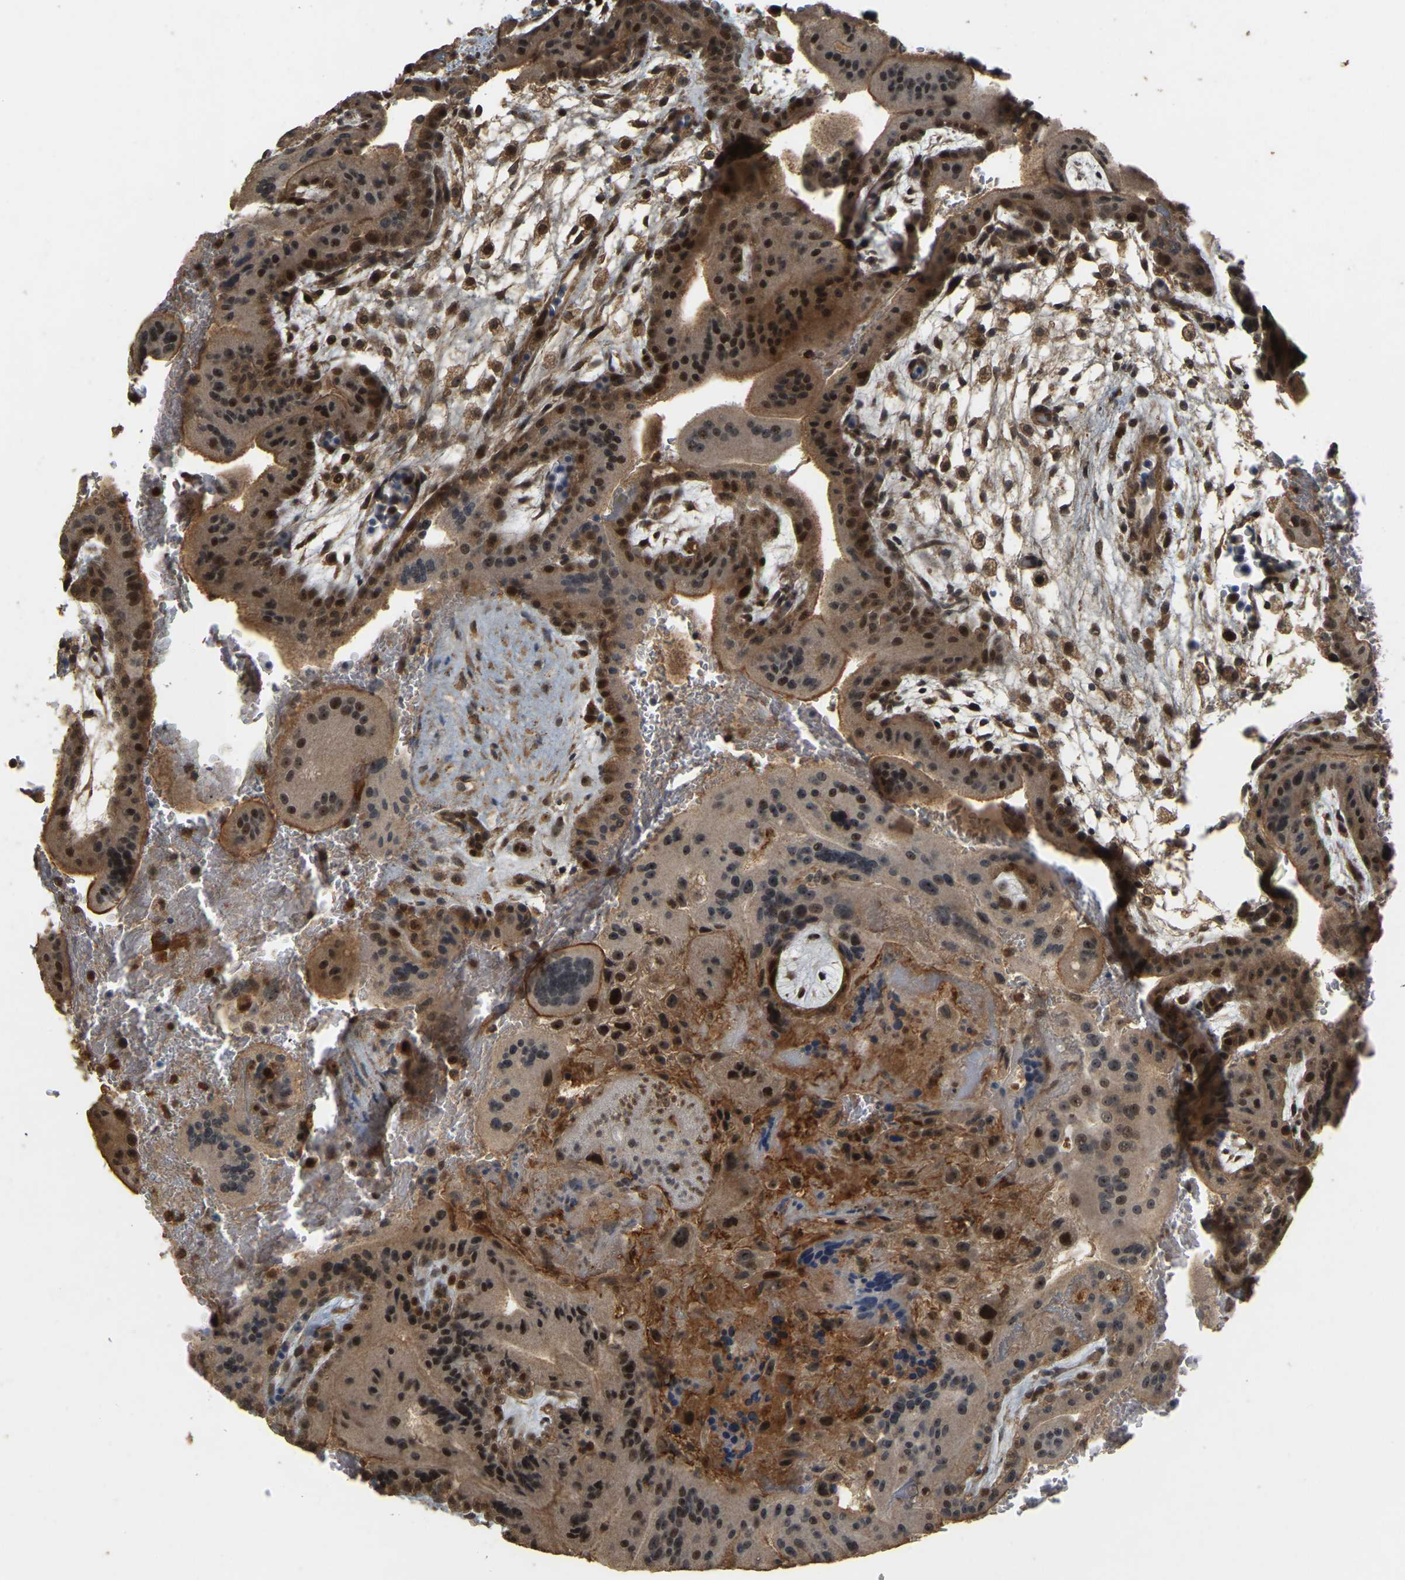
{"staining": {"intensity": "moderate", "quantity": ">75%", "location": "cytoplasmic/membranous,nuclear"}, "tissue": "placenta", "cell_type": "Decidual cells", "image_type": "normal", "snomed": [{"axis": "morphology", "description": "Normal tissue, NOS"}, {"axis": "topography", "description": "Placenta"}], "caption": "A high-resolution photomicrograph shows IHC staining of unremarkable placenta, which demonstrates moderate cytoplasmic/membranous,nuclear expression in approximately >75% of decidual cells. The staining is performed using DAB (3,3'-diaminobenzidine) brown chromogen to label protein expression. The nuclei are counter-stained blue using hematoxylin.", "gene": "BRF2", "patient": {"sex": "female", "age": 35}}